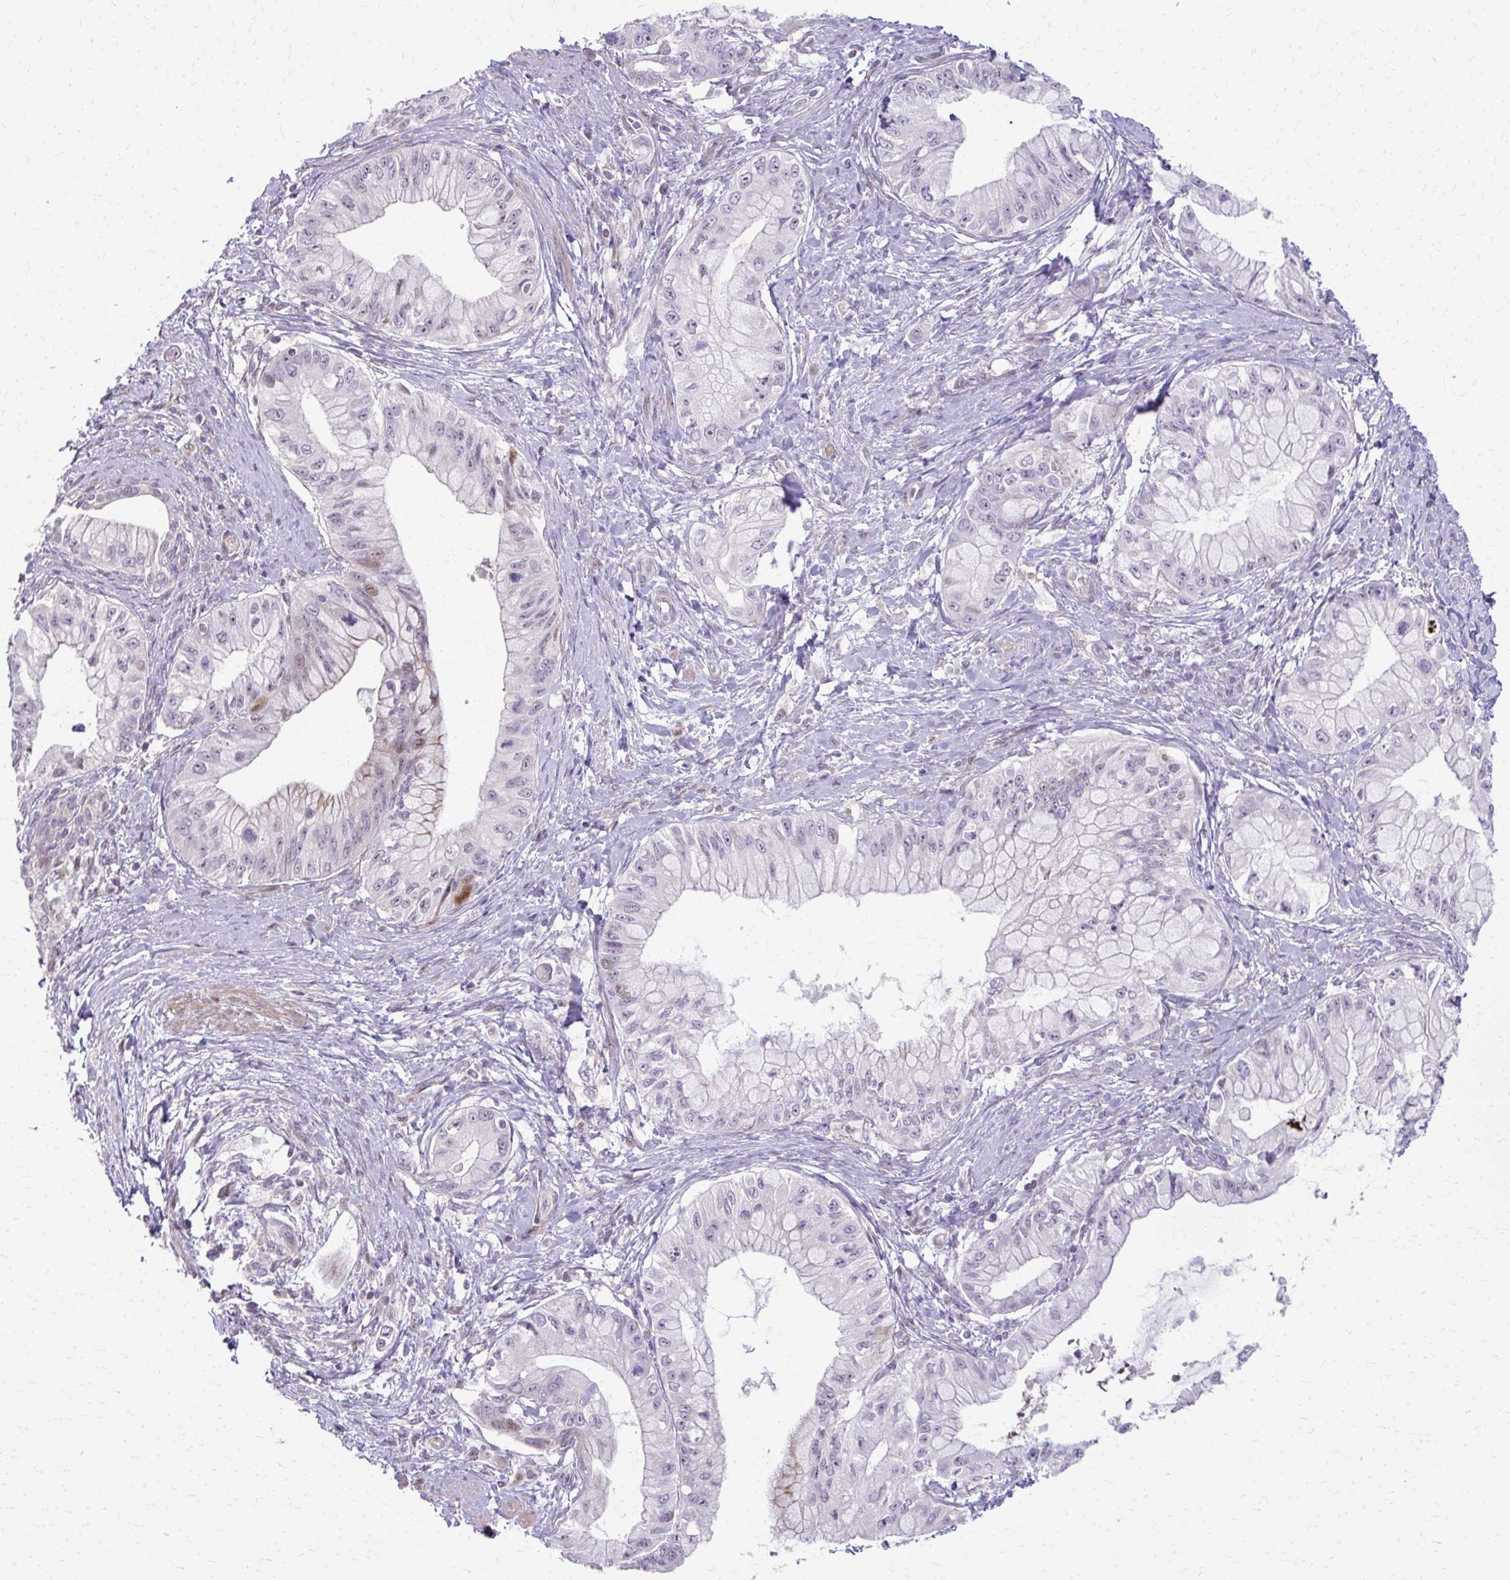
{"staining": {"intensity": "moderate", "quantity": "<25%", "location": "nuclear"}, "tissue": "pancreatic cancer", "cell_type": "Tumor cells", "image_type": "cancer", "snomed": [{"axis": "morphology", "description": "Adenocarcinoma, NOS"}, {"axis": "topography", "description": "Pancreas"}], "caption": "DAB (3,3'-diaminobenzidine) immunohistochemical staining of human adenocarcinoma (pancreatic) displays moderate nuclear protein expression in approximately <25% of tumor cells.", "gene": "MAF1", "patient": {"sex": "male", "age": 48}}